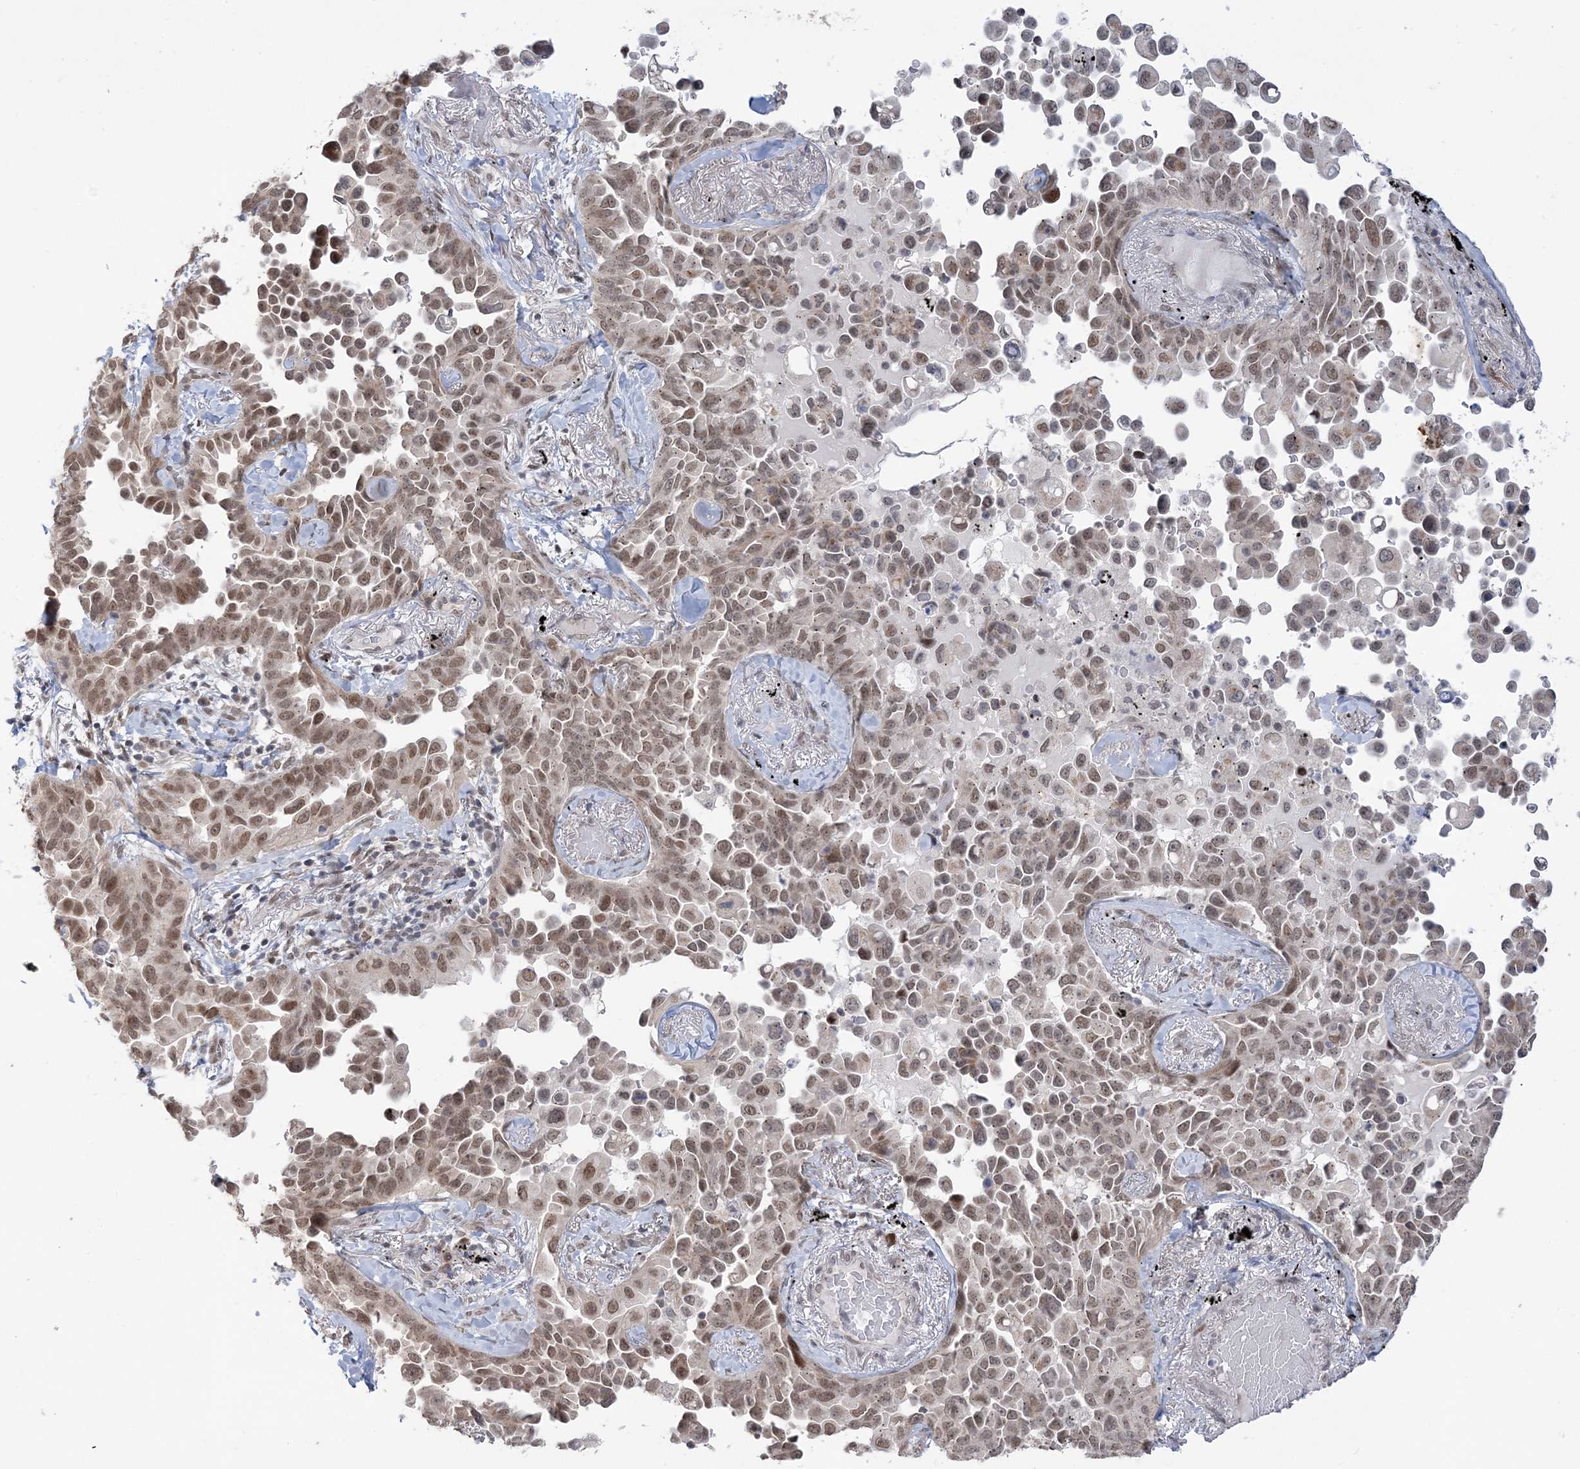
{"staining": {"intensity": "moderate", "quantity": "25%-75%", "location": "nuclear"}, "tissue": "lung cancer", "cell_type": "Tumor cells", "image_type": "cancer", "snomed": [{"axis": "morphology", "description": "Adenocarcinoma, NOS"}, {"axis": "topography", "description": "Lung"}], "caption": "Protein staining of lung cancer tissue reveals moderate nuclear staining in approximately 25%-75% of tumor cells.", "gene": "WAC", "patient": {"sex": "female", "age": 67}}